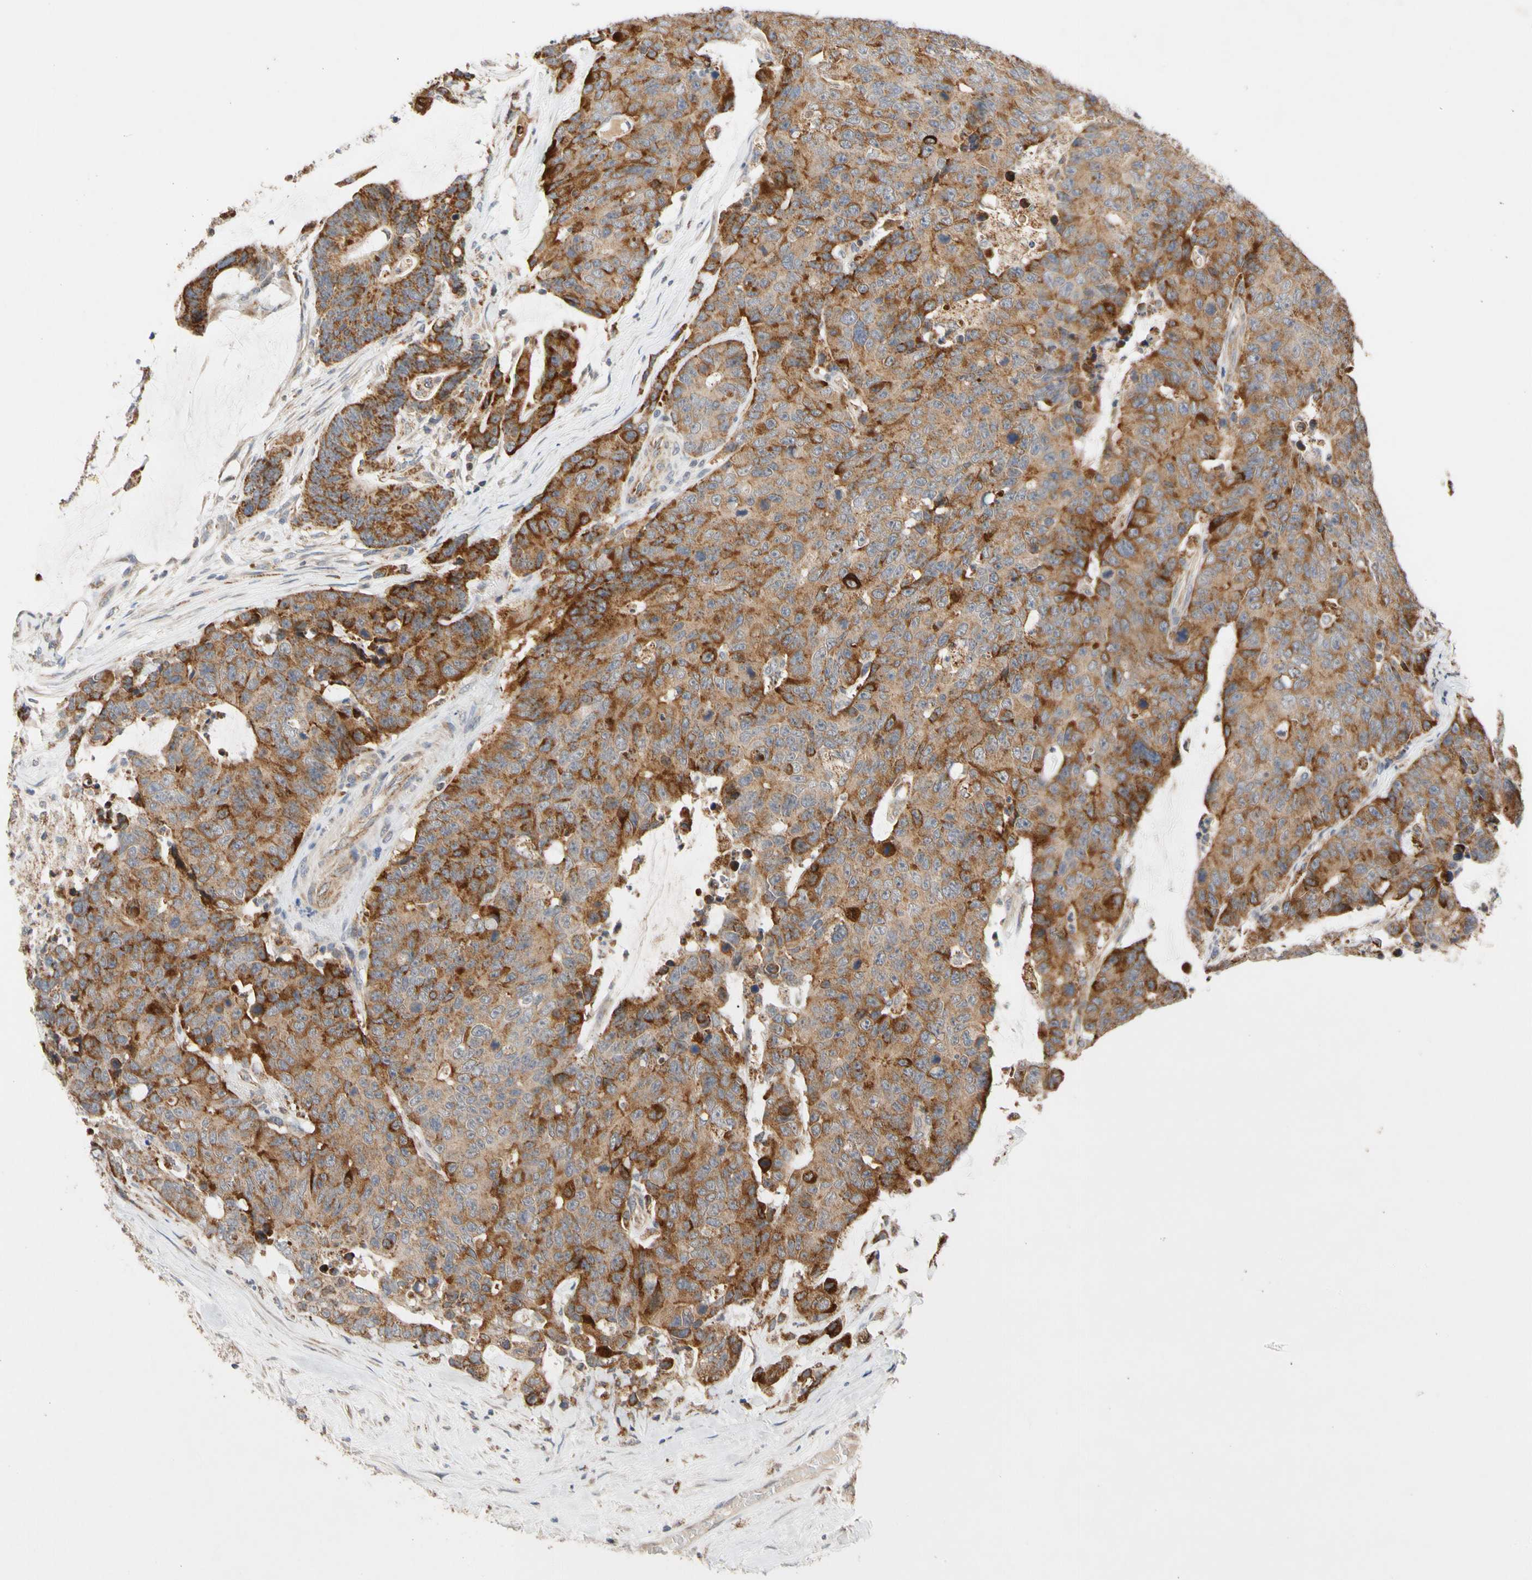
{"staining": {"intensity": "strong", "quantity": ">75%", "location": "cytoplasmic/membranous"}, "tissue": "colorectal cancer", "cell_type": "Tumor cells", "image_type": "cancer", "snomed": [{"axis": "morphology", "description": "Adenocarcinoma, NOS"}, {"axis": "topography", "description": "Colon"}], "caption": "There is high levels of strong cytoplasmic/membranous expression in tumor cells of colorectal adenocarcinoma, as demonstrated by immunohistochemical staining (brown color).", "gene": "GPD2", "patient": {"sex": "female", "age": 86}}